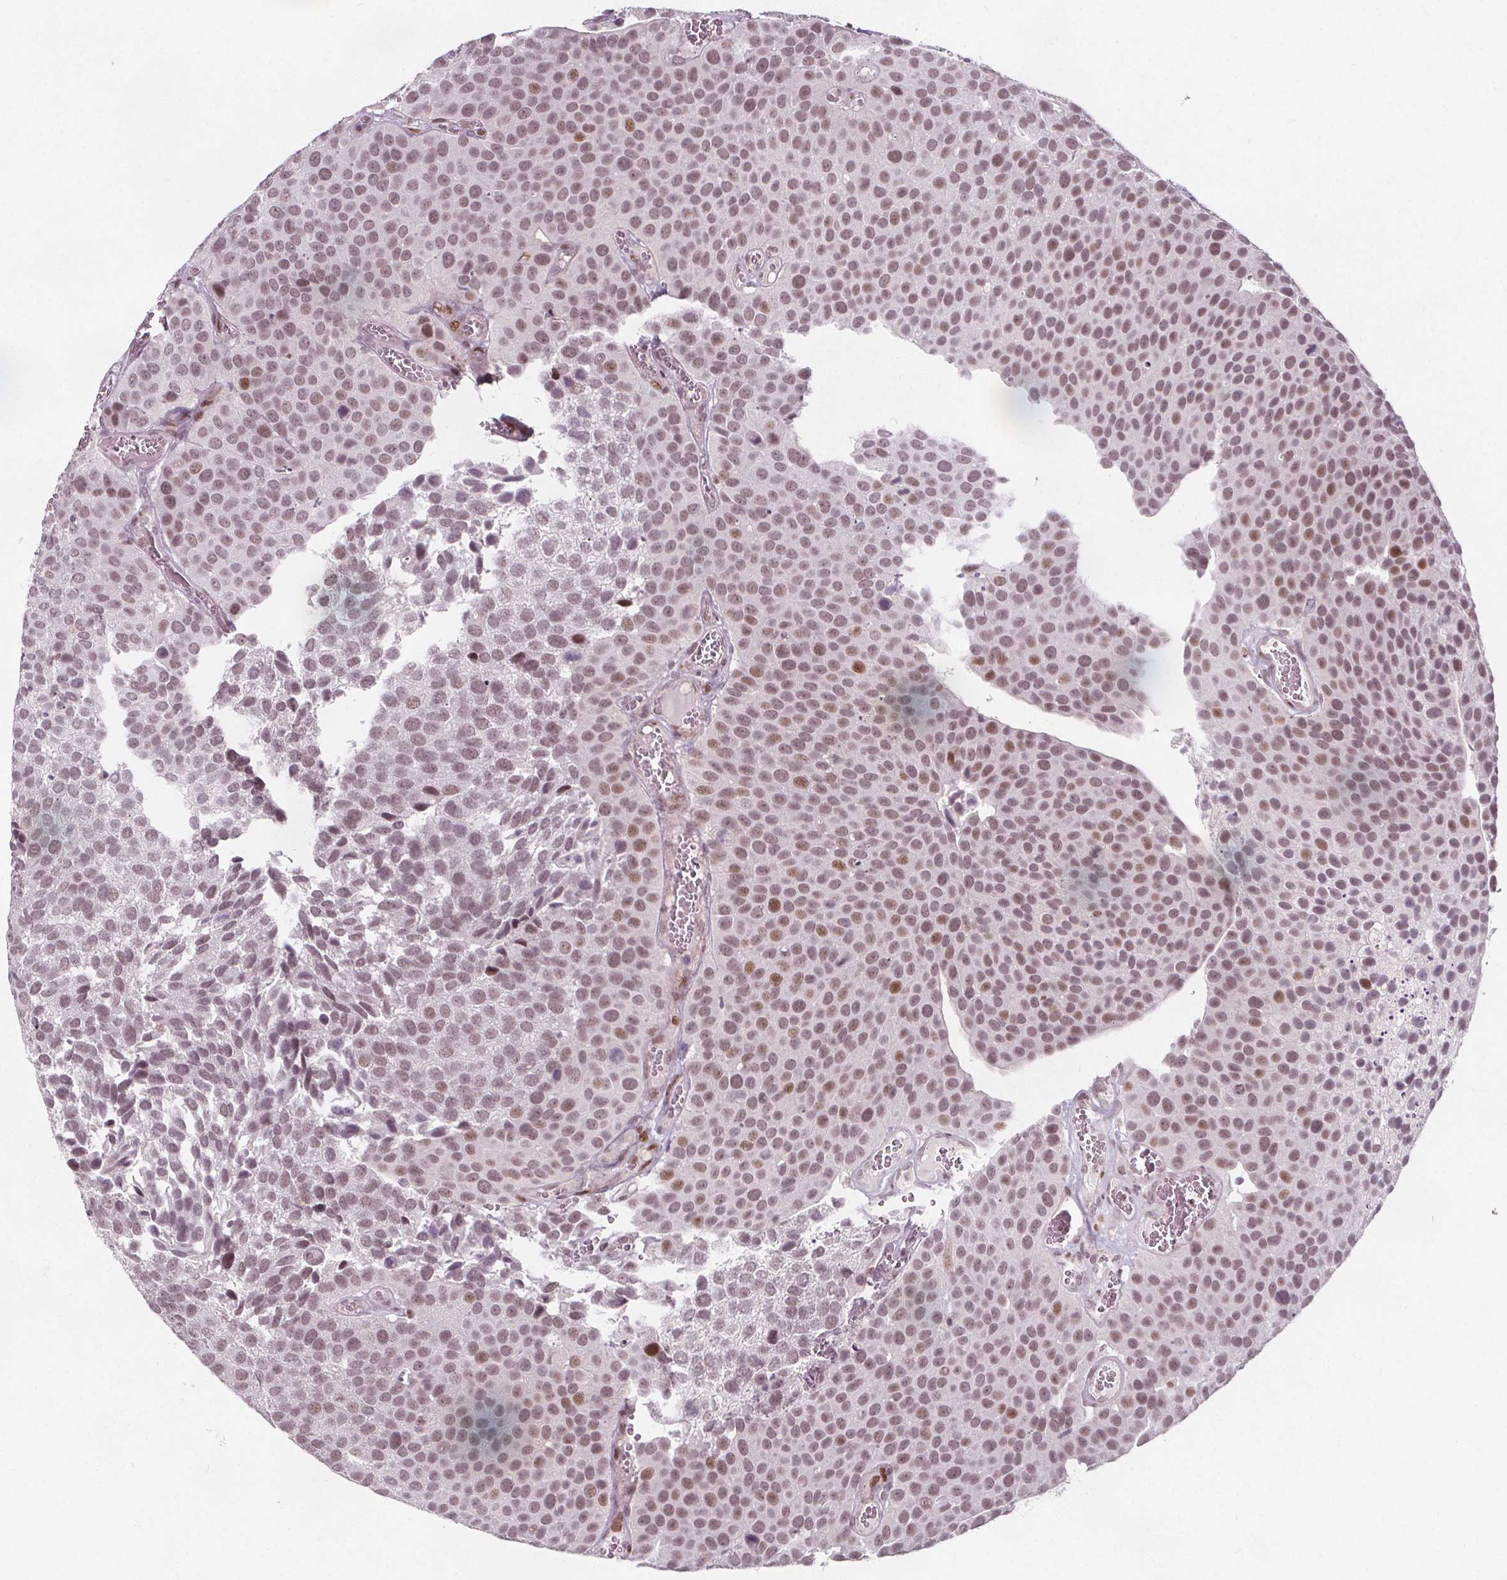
{"staining": {"intensity": "moderate", "quantity": ">75%", "location": "nuclear"}, "tissue": "urothelial cancer", "cell_type": "Tumor cells", "image_type": "cancer", "snomed": [{"axis": "morphology", "description": "Urothelial carcinoma, Low grade"}, {"axis": "topography", "description": "Urinary bladder"}], "caption": "Immunohistochemical staining of human urothelial cancer shows medium levels of moderate nuclear expression in about >75% of tumor cells.", "gene": "TAF6L", "patient": {"sex": "female", "age": 69}}